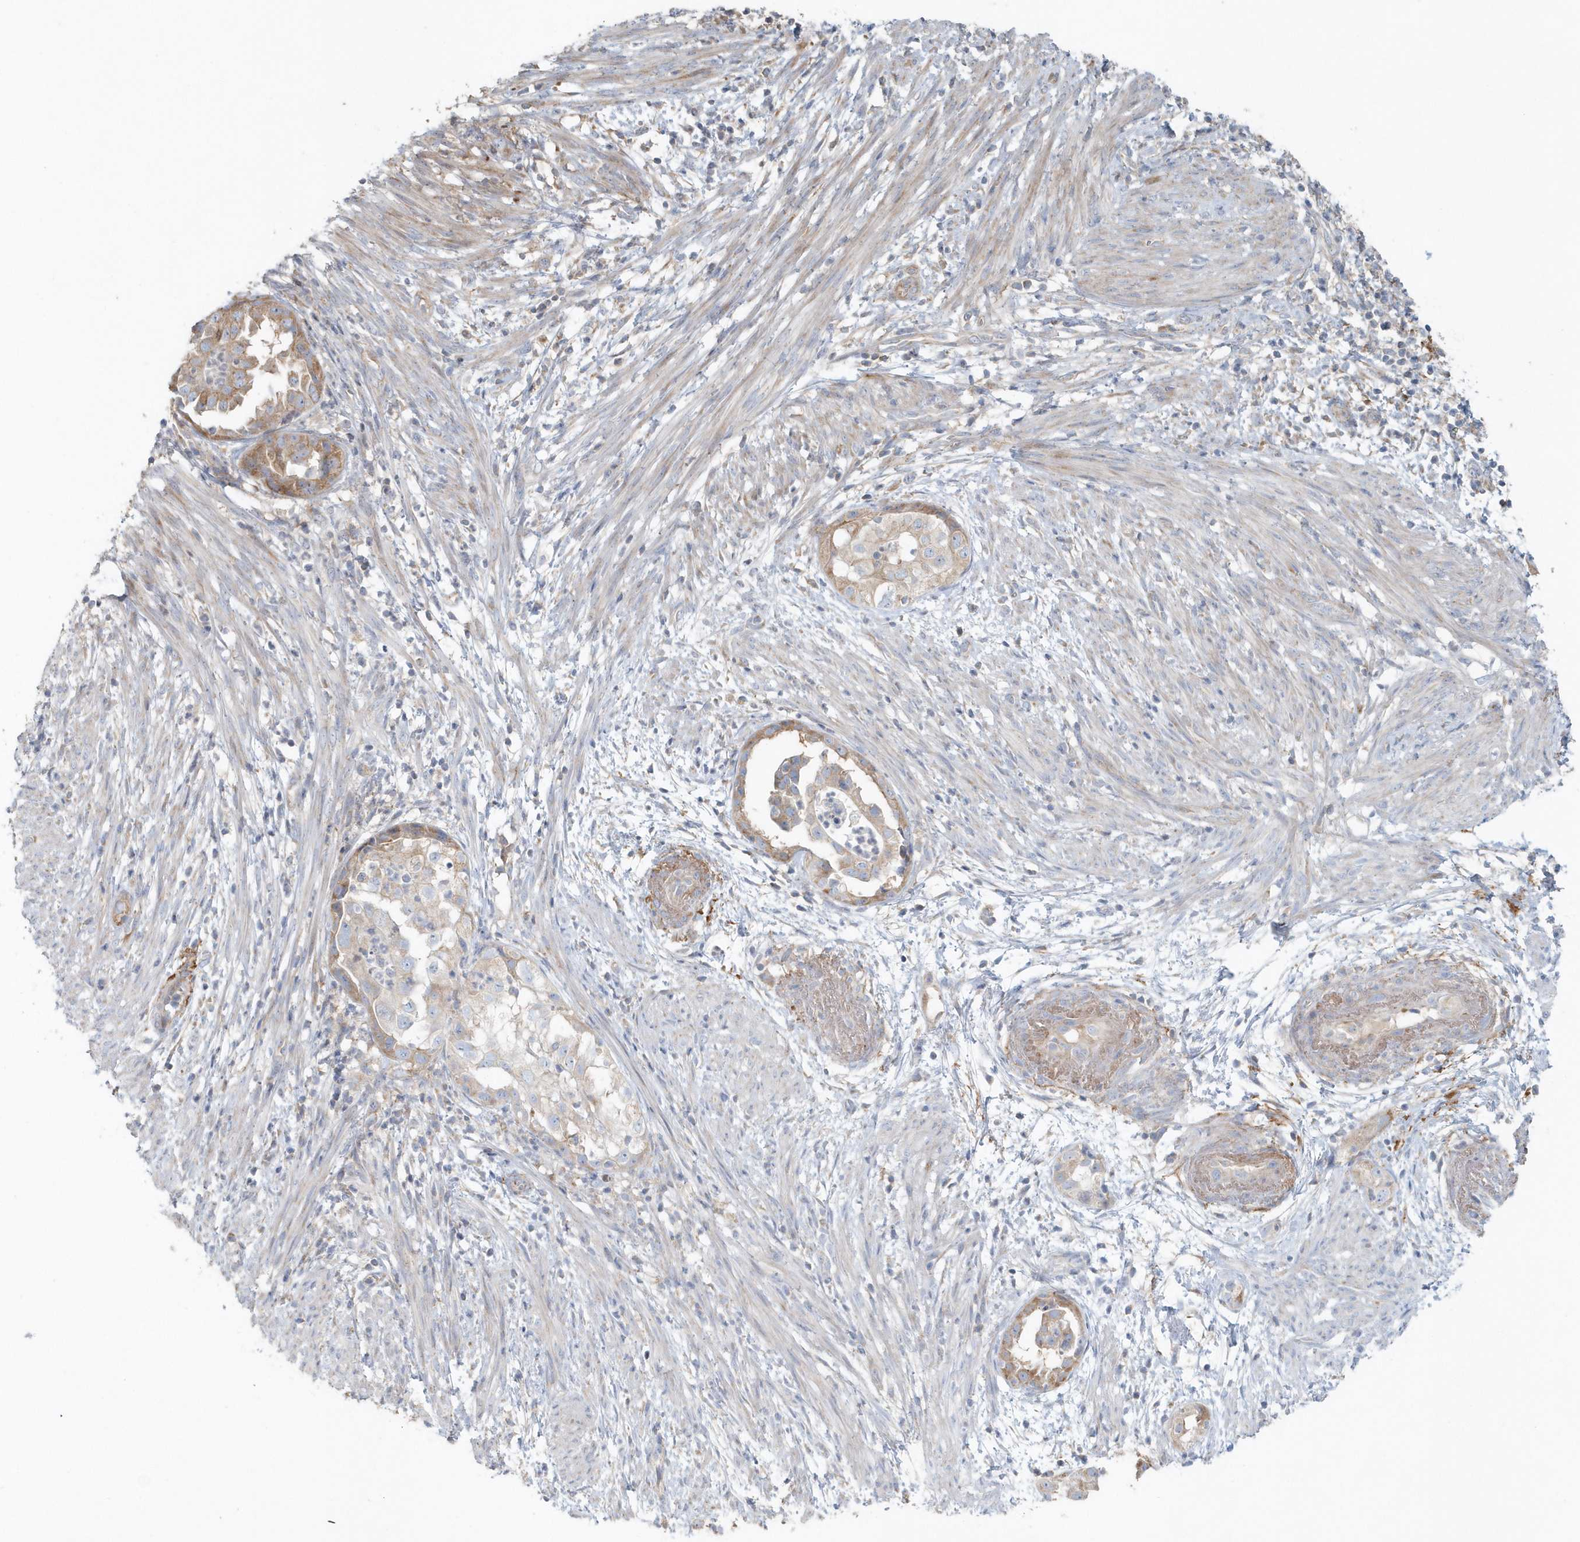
{"staining": {"intensity": "moderate", "quantity": "25%-75%", "location": "cytoplasmic/membranous"}, "tissue": "endometrial cancer", "cell_type": "Tumor cells", "image_type": "cancer", "snomed": [{"axis": "morphology", "description": "Adenocarcinoma, NOS"}, {"axis": "topography", "description": "Endometrium"}], "caption": "A histopathology image showing moderate cytoplasmic/membranous positivity in about 25%-75% of tumor cells in adenocarcinoma (endometrial), as visualized by brown immunohistochemical staining.", "gene": "MMUT", "patient": {"sex": "female", "age": 85}}